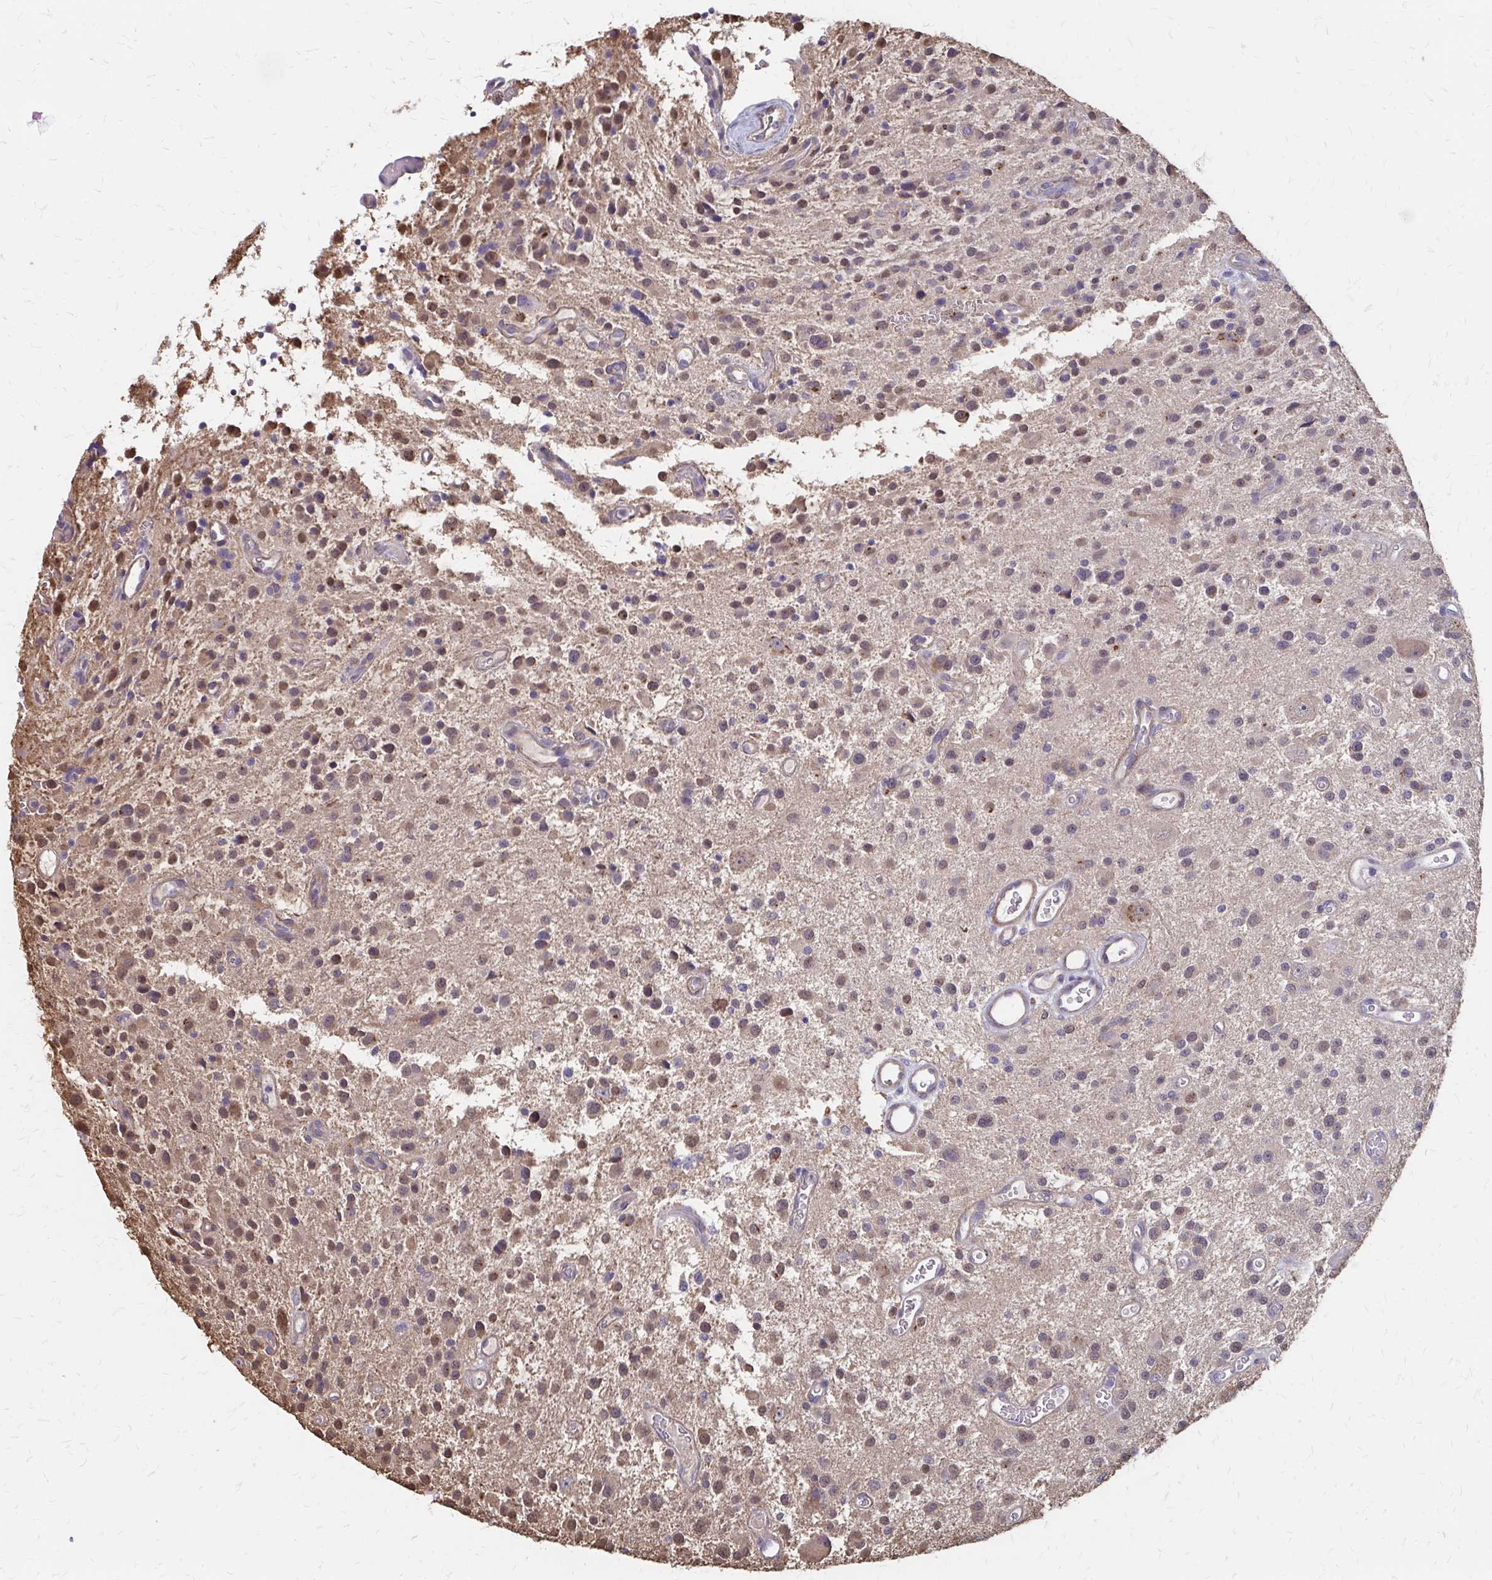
{"staining": {"intensity": "weak", "quantity": "25%-75%", "location": "cytoplasmic/membranous,nuclear"}, "tissue": "glioma", "cell_type": "Tumor cells", "image_type": "cancer", "snomed": [{"axis": "morphology", "description": "Glioma, malignant, Low grade"}, {"axis": "topography", "description": "Brain"}], "caption": "Glioma stained for a protein shows weak cytoplasmic/membranous and nuclear positivity in tumor cells.", "gene": "IFI44L", "patient": {"sex": "male", "age": 43}}